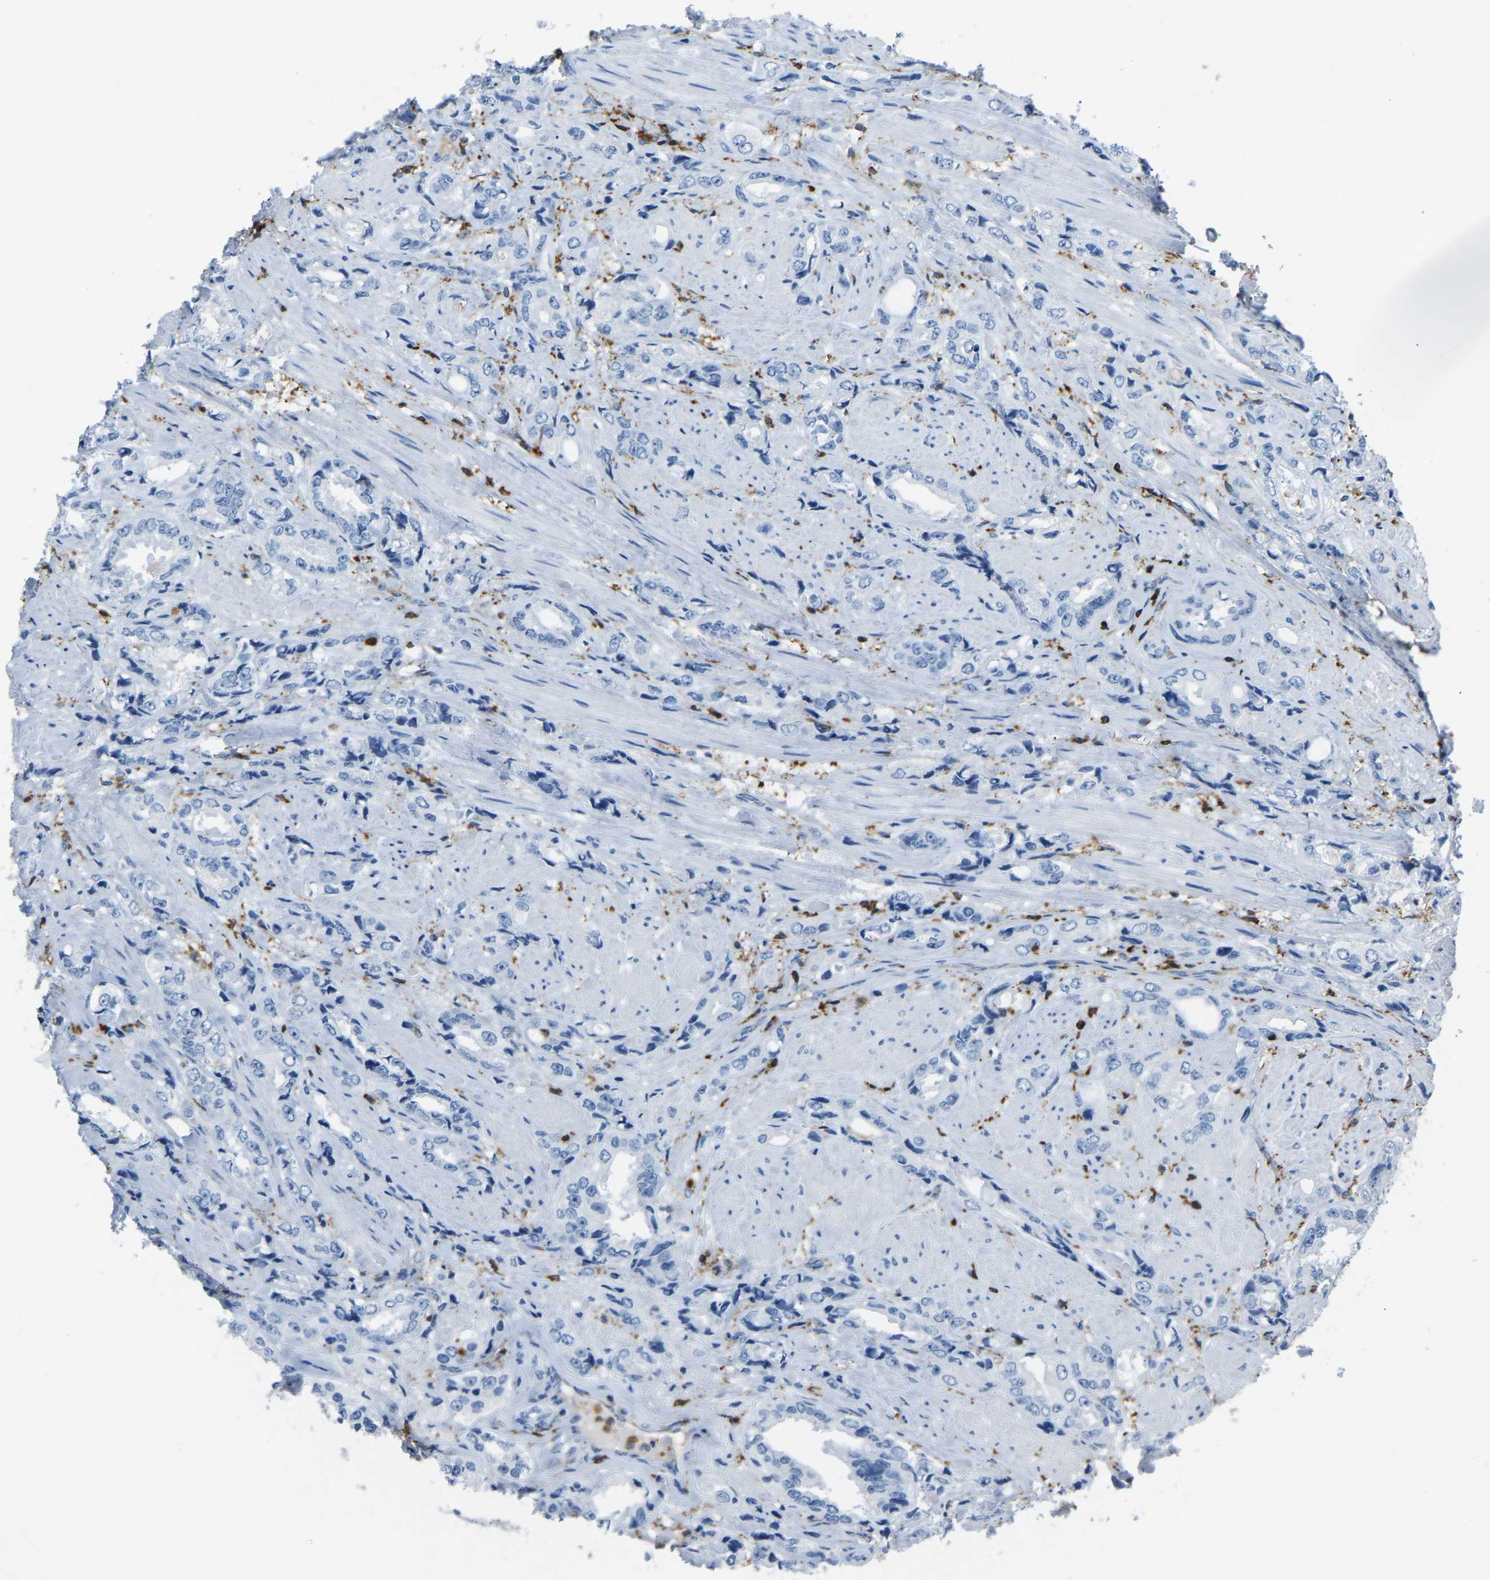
{"staining": {"intensity": "negative", "quantity": "none", "location": "none"}, "tissue": "prostate cancer", "cell_type": "Tumor cells", "image_type": "cancer", "snomed": [{"axis": "morphology", "description": "Adenocarcinoma, High grade"}, {"axis": "topography", "description": "Prostate"}], "caption": "An image of high-grade adenocarcinoma (prostate) stained for a protein exhibits no brown staining in tumor cells.", "gene": "ARHGAP45", "patient": {"sex": "male", "age": 61}}